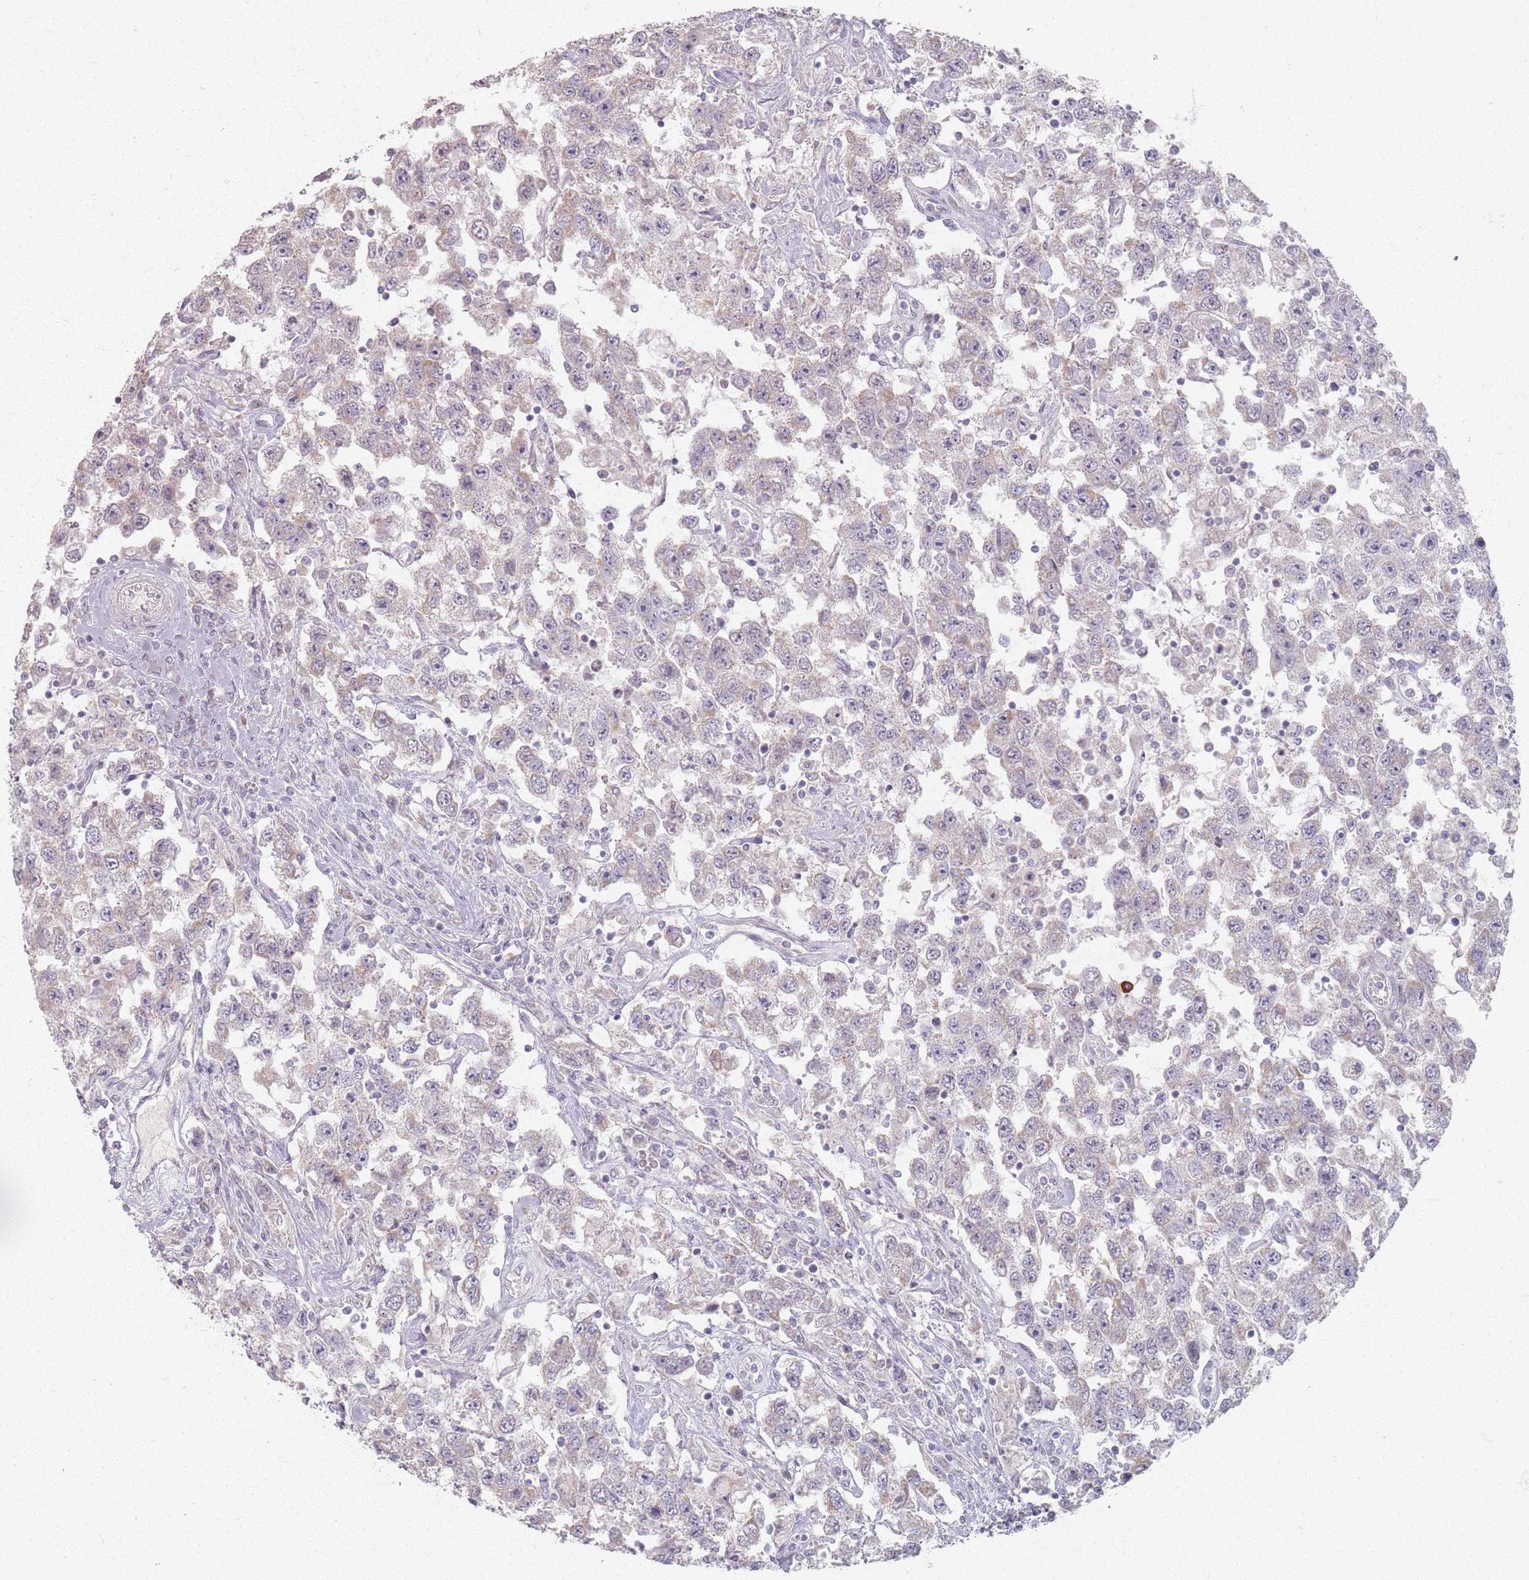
{"staining": {"intensity": "negative", "quantity": "none", "location": "none"}, "tissue": "testis cancer", "cell_type": "Tumor cells", "image_type": "cancer", "snomed": [{"axis": "morphology", "description": "Seminoma, NOS"}, {"axis": "topography", "description": "Testis"}], "caption": "This photomicrograph is of seminoma (testis) stained with immunohistochemistry (IHC) to label a protein in brown with the nuclei are counter-stained blue. There is no expression in tumor cells. (Brightfield microscopy of DAB immunohistochemistry at high magnification).", "gene": "PKD2L2", "patient": {"sex": "male", "age": 41}}